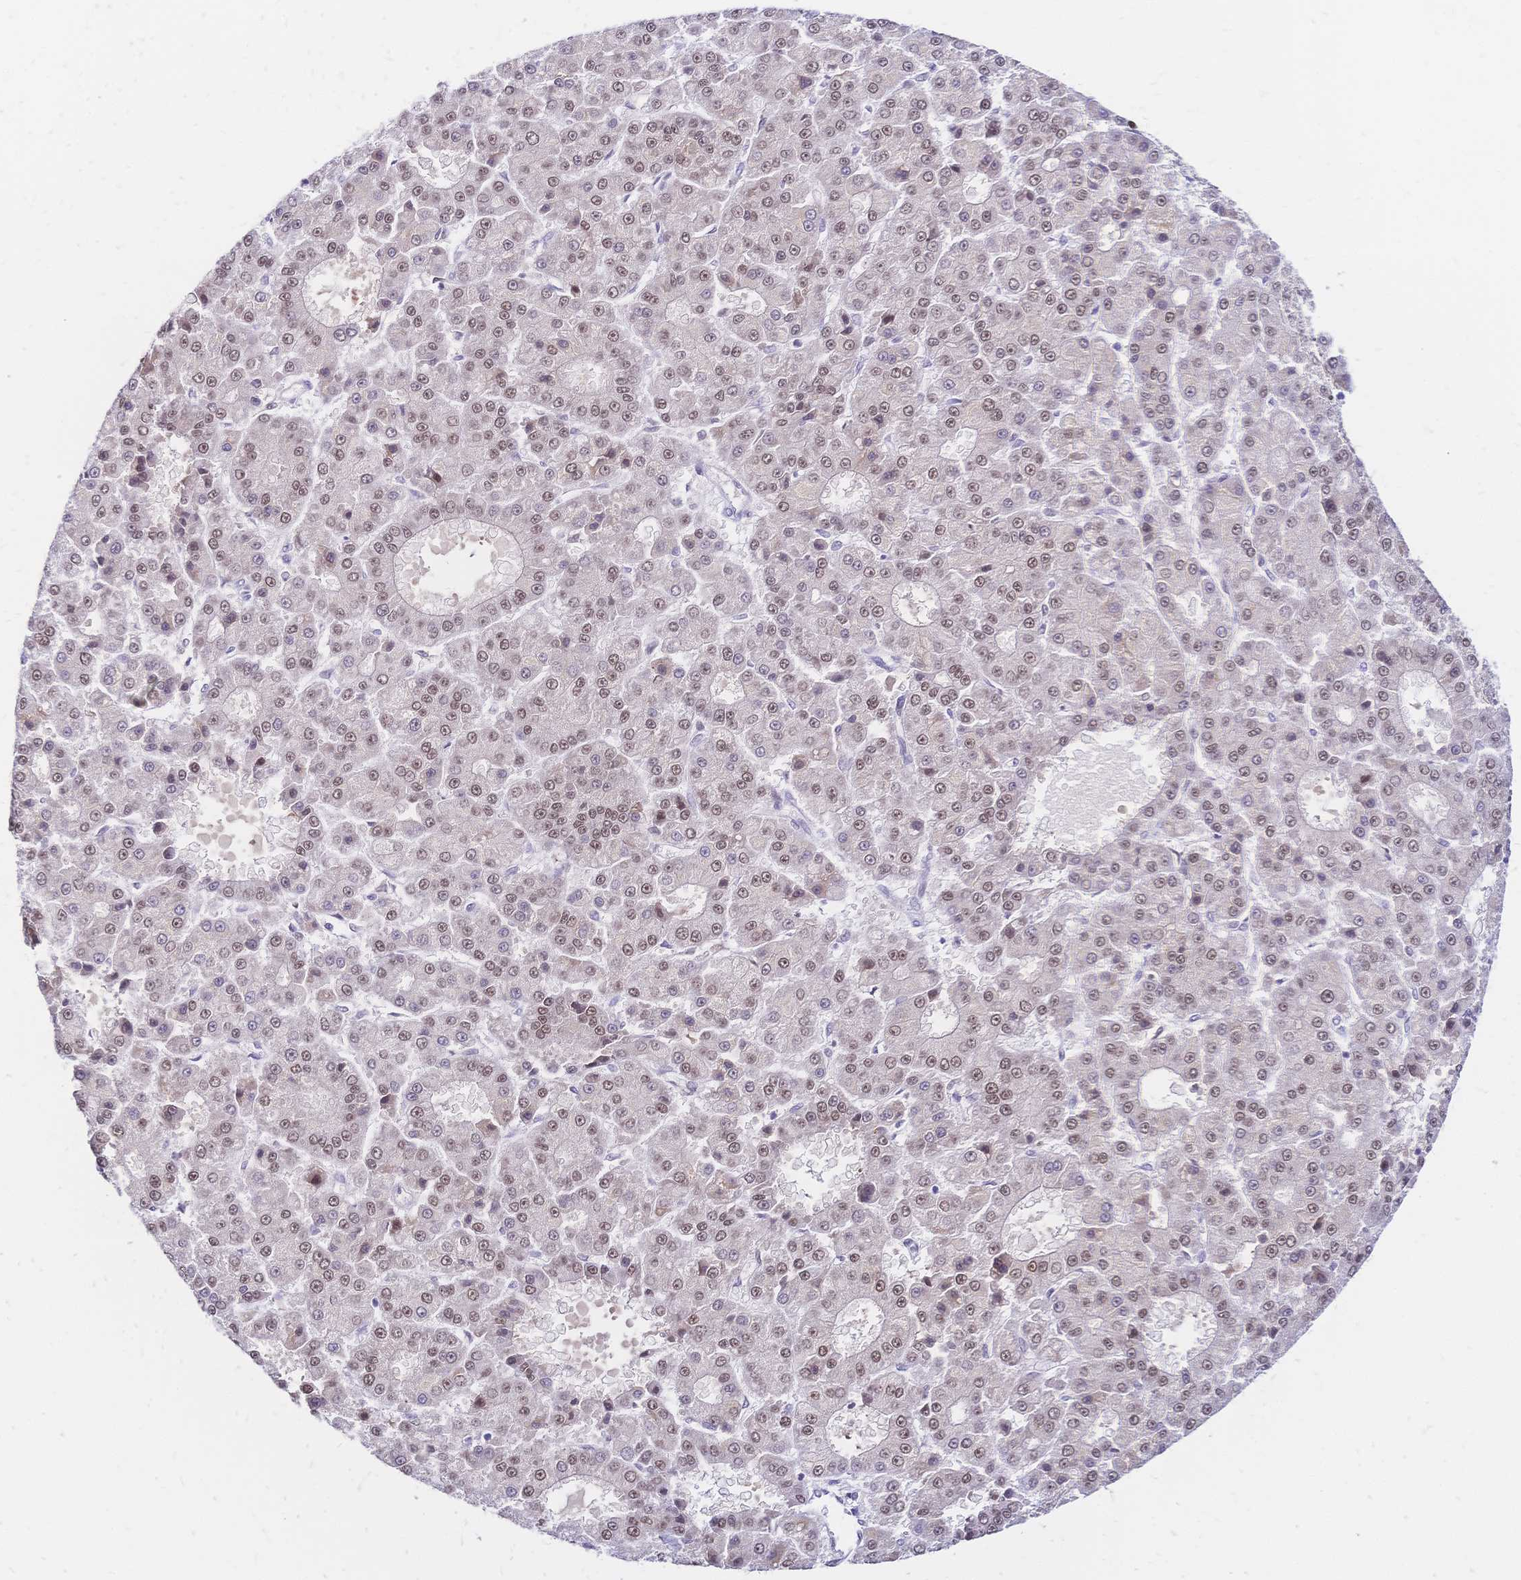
{"staining": {"intensity": "moderate", "quantity": ">75%", "location": "nuclear"}, "tissue": "liver cancer", "cell_type": "Tumor cells", "image_type": "cancer", "snomed": [{"axis": "morphology", "description": "Carcinoma, Hepatocellular, NOS"}, {"axis": "topography", "description": "Liver"}], "caption": "Liver cancer stained with a brown dye displays moderate nuclear positive positivity in about >75% of tumor cells.", "gene": "NFIC", "patient": {"sex": "male", "age": 70}}